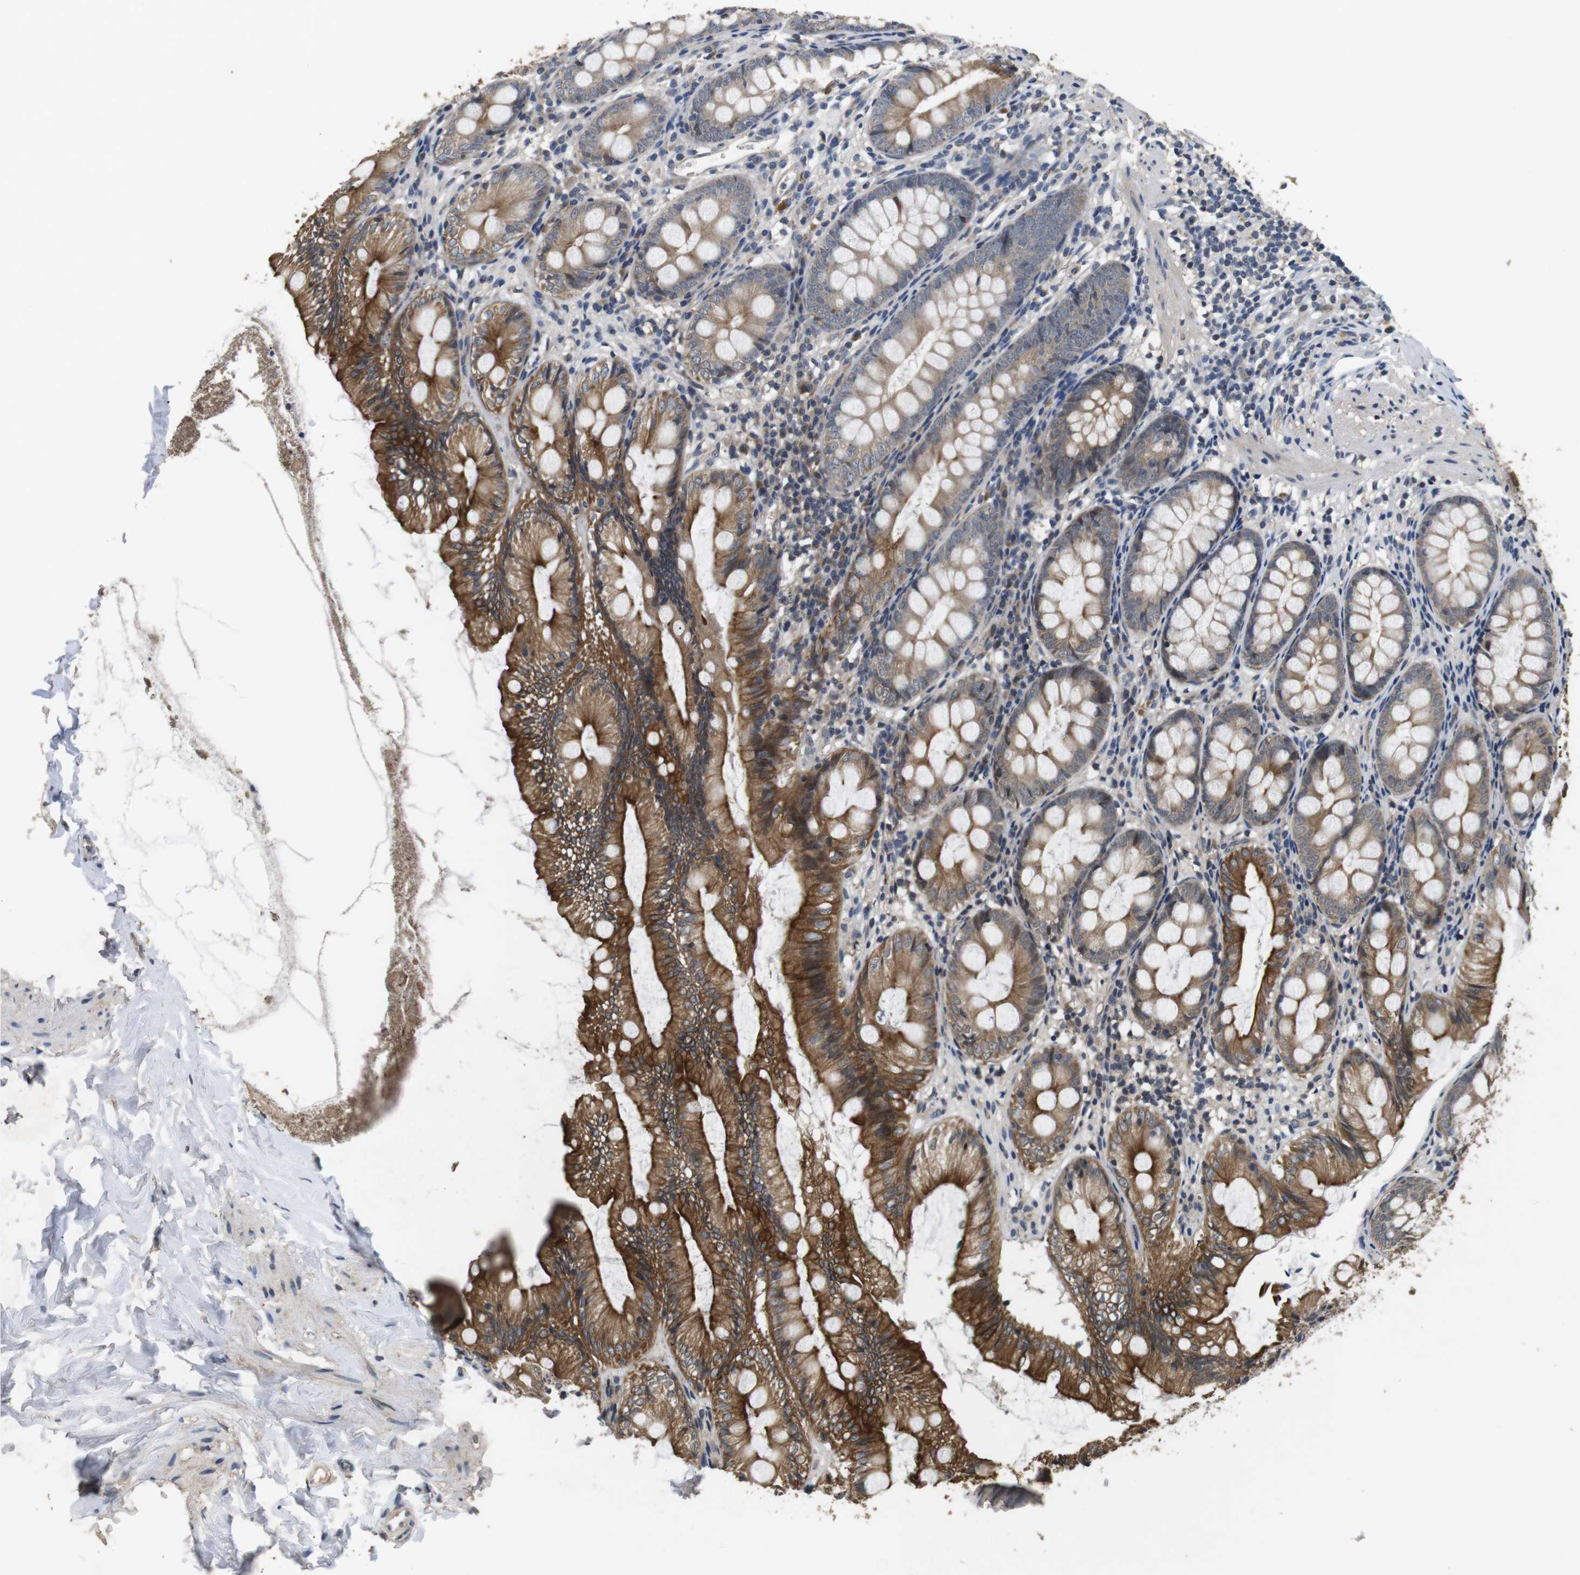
{"staining": {"intensity": "moderate", "quantity": ">75%", "location": "cytoplasmic/membranous"}, "tissue": "appendix", "cell_type": "Glandular cells", "image_type": "normal", "snomed": [{"axis": "morphology", "description": "Normal tissue, NOS"}, {"axis": "topography", "description": "Appendix"}], "caption": "IHC staining of unremarkable appendix, which demonstrates medium levels of moderate cytoplasmic/membranous positivity in approximately >75% of glandular cells indicating moderate cytoplasmic/membranous protein positivity. The staining was performed using DAB (3,3'-diaminobenzidine) (brown) for protein detection and nuclei were counterstained in hematoxylin (blue).", "gene": "ADGRL3", "patient": {"sex": "female", "age": 77}}